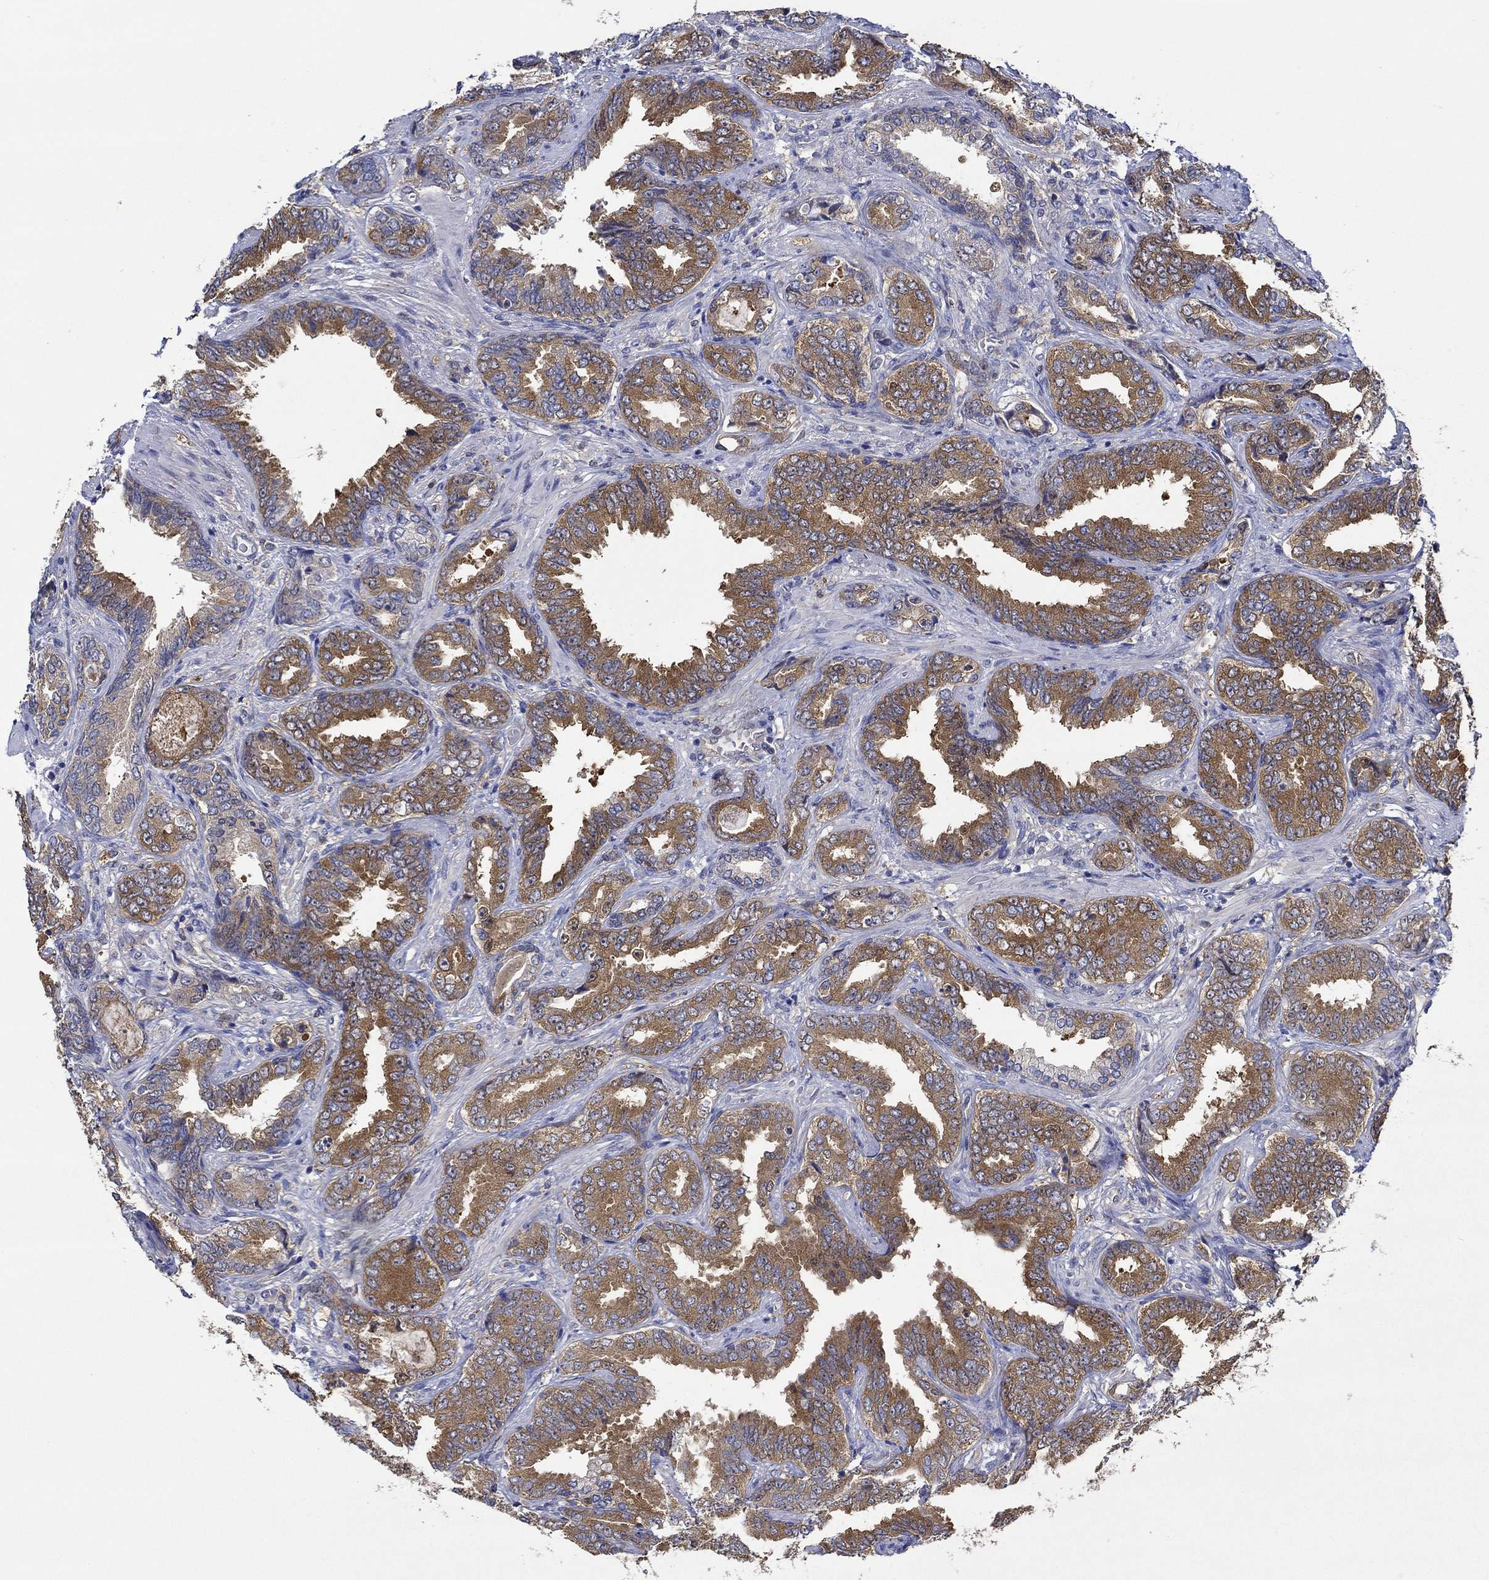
{"staining": {"intensity": "strong", "quantity": ">75%", "location": "cytoplasmic/membranous"}, "tissue": "prostate cancer", "cell_type": "Tumor cells", "image_type": "cancer", "snomed": [{"axis": "morphology", "description": "Adenocarcinoma, Low grade"}, {"axis": "topography", "description": "Prostate"}], "caption": "A histopathology image of low-grade adenocarcinoma (prostate) stained for a protein displays strong cytoplasmic/membranous brown staining in tumor cells.", "gene": "SLC27A3", "patient": {"sex": "male", "age": 68}}